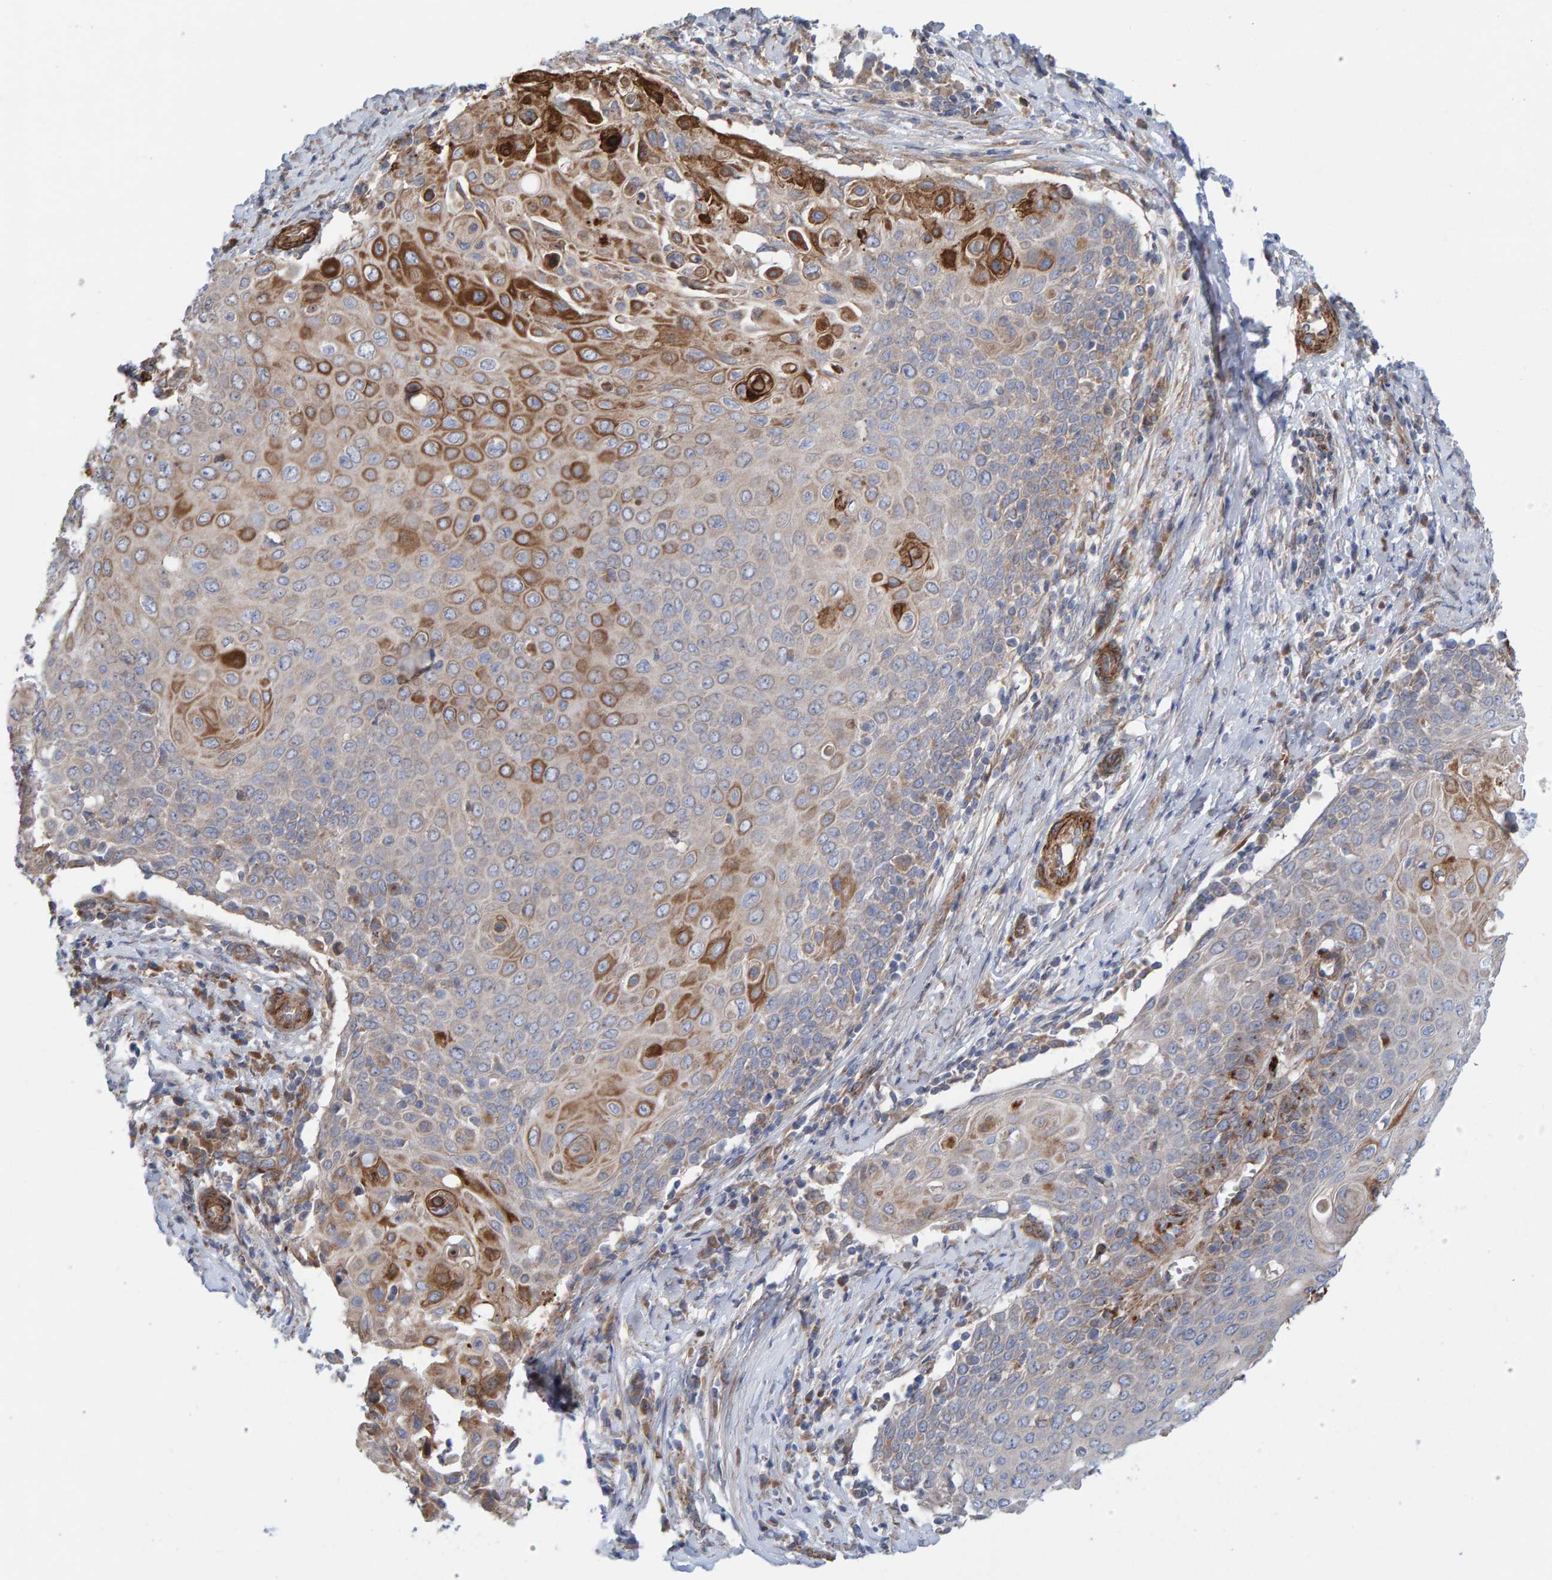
{"staining": {"intensity": "strong", "quantity": "<25%", "location": "cytoplasmic/membranous"}, "tissue": "cervical cancer", "cell_type": "Tumor cells", "image_type": "cancer", "snomed": [{"axis": "morphology", "description": "Squamous cell carcinoma, NOS"}, {"axis": "topography", "description": "Cervix"}], "caption": "Immunohistochemical staining of squamous cell carcinoma (cervical) demonstrates medium levels of strong cytoplasmic/membranous protein expression in about <25% of tumor cells. (DAB (3,3'-diaminobenzidine) IHC with brightfield microscopy, high magnification).", "gene": "CDK5RAP3", "patient": {"sex": "female", "age": 39}}